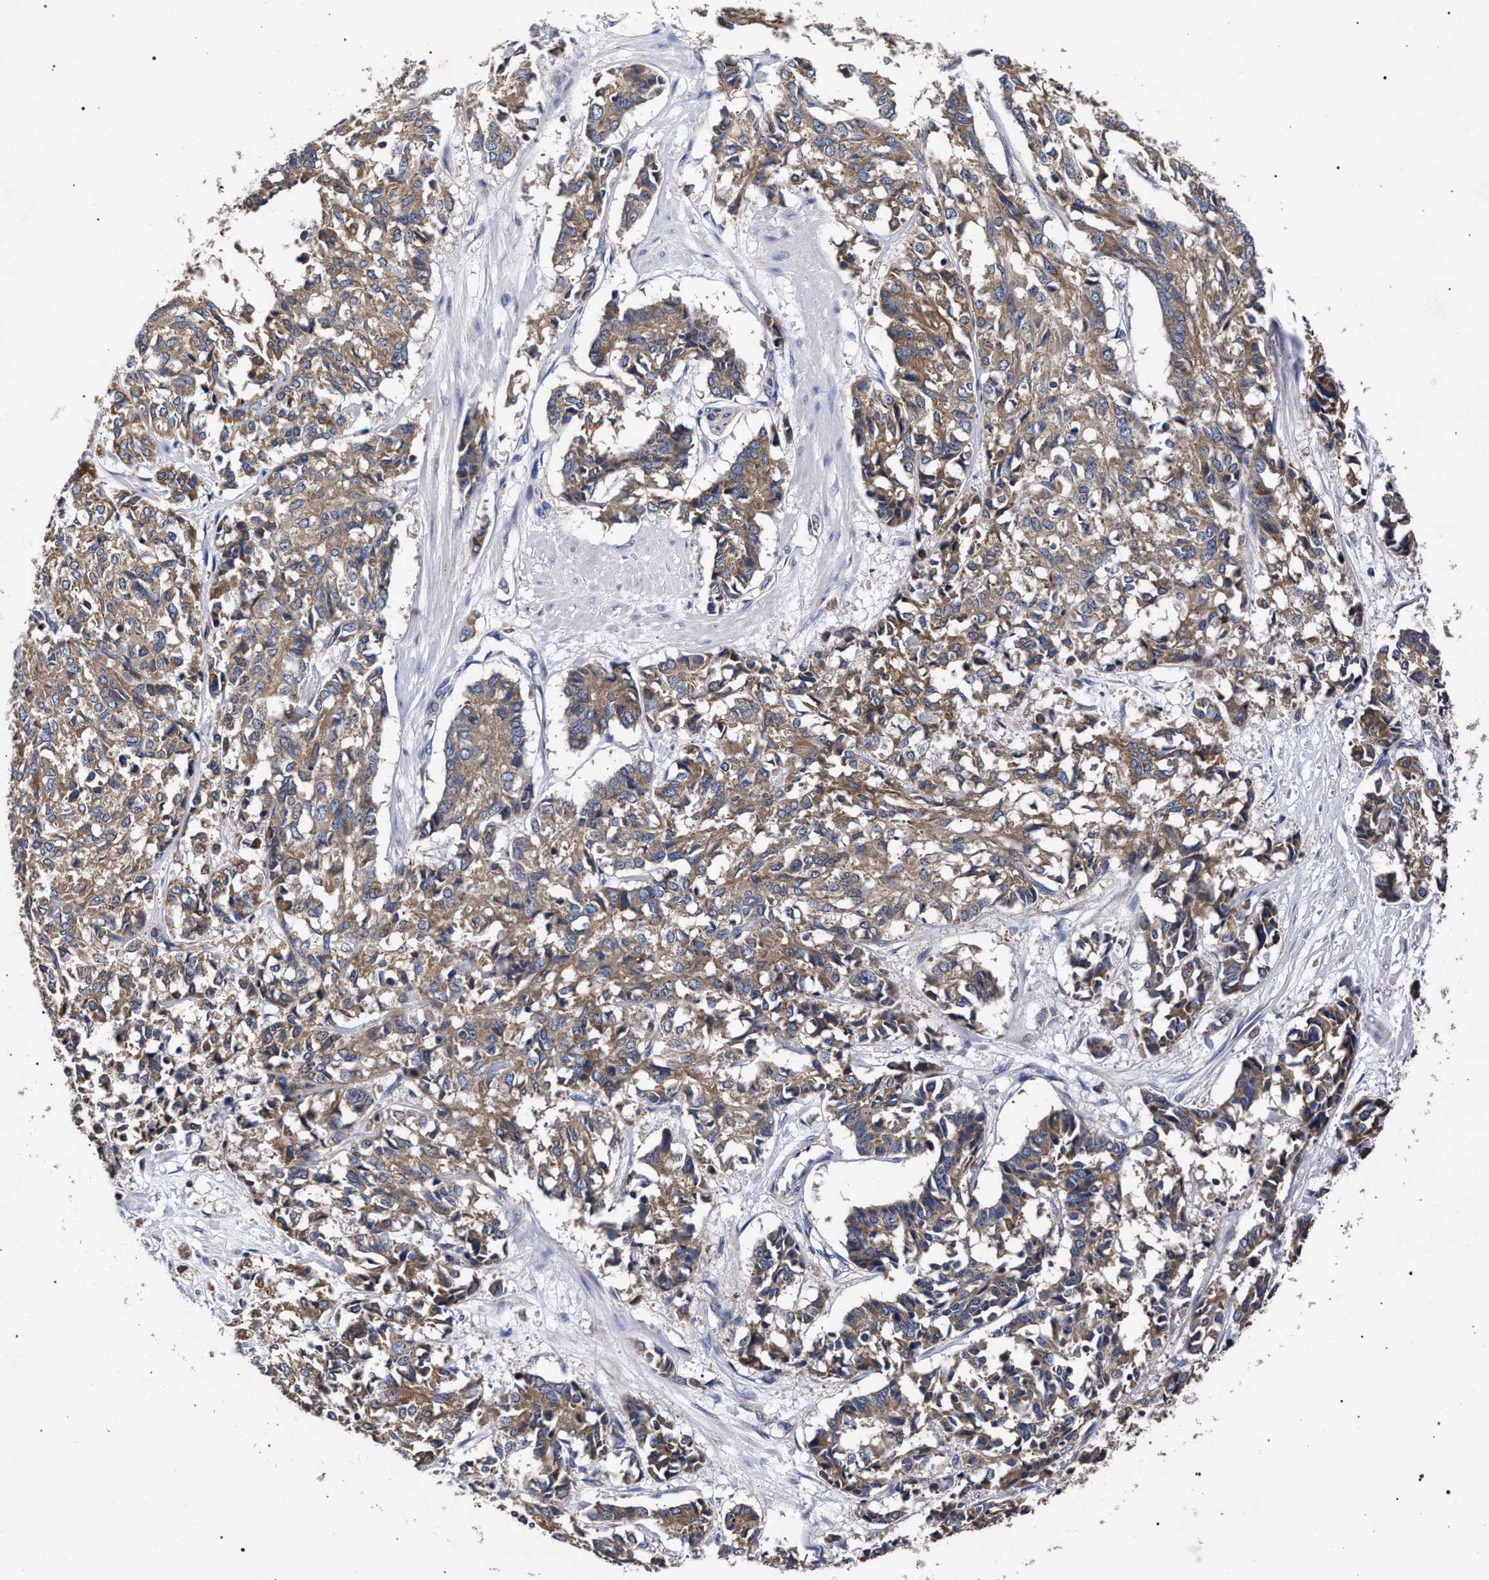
{"staining": {"intensity": "moderate", "quantity": ">75%", "location": "cytoplasmic/membranous"}, "tissue": "cervical cancer", "cell_type": "Tumor cells", "image_type": "cancer", "snomed": [{"axis": "morphology", "description": "Squamous cell carcinoma, NOS"}, {"axis": "topography", "description": "Cervix"}], "caption": "A histopathology image showing moderate cytoplasmic/membranous positivity in approximately >75% of tumor cells in cervical cancer, as visualized by brown immunohistochemical staining.", "gene": "CFAP95", "patient": {"sex": "female", "age": 35}}